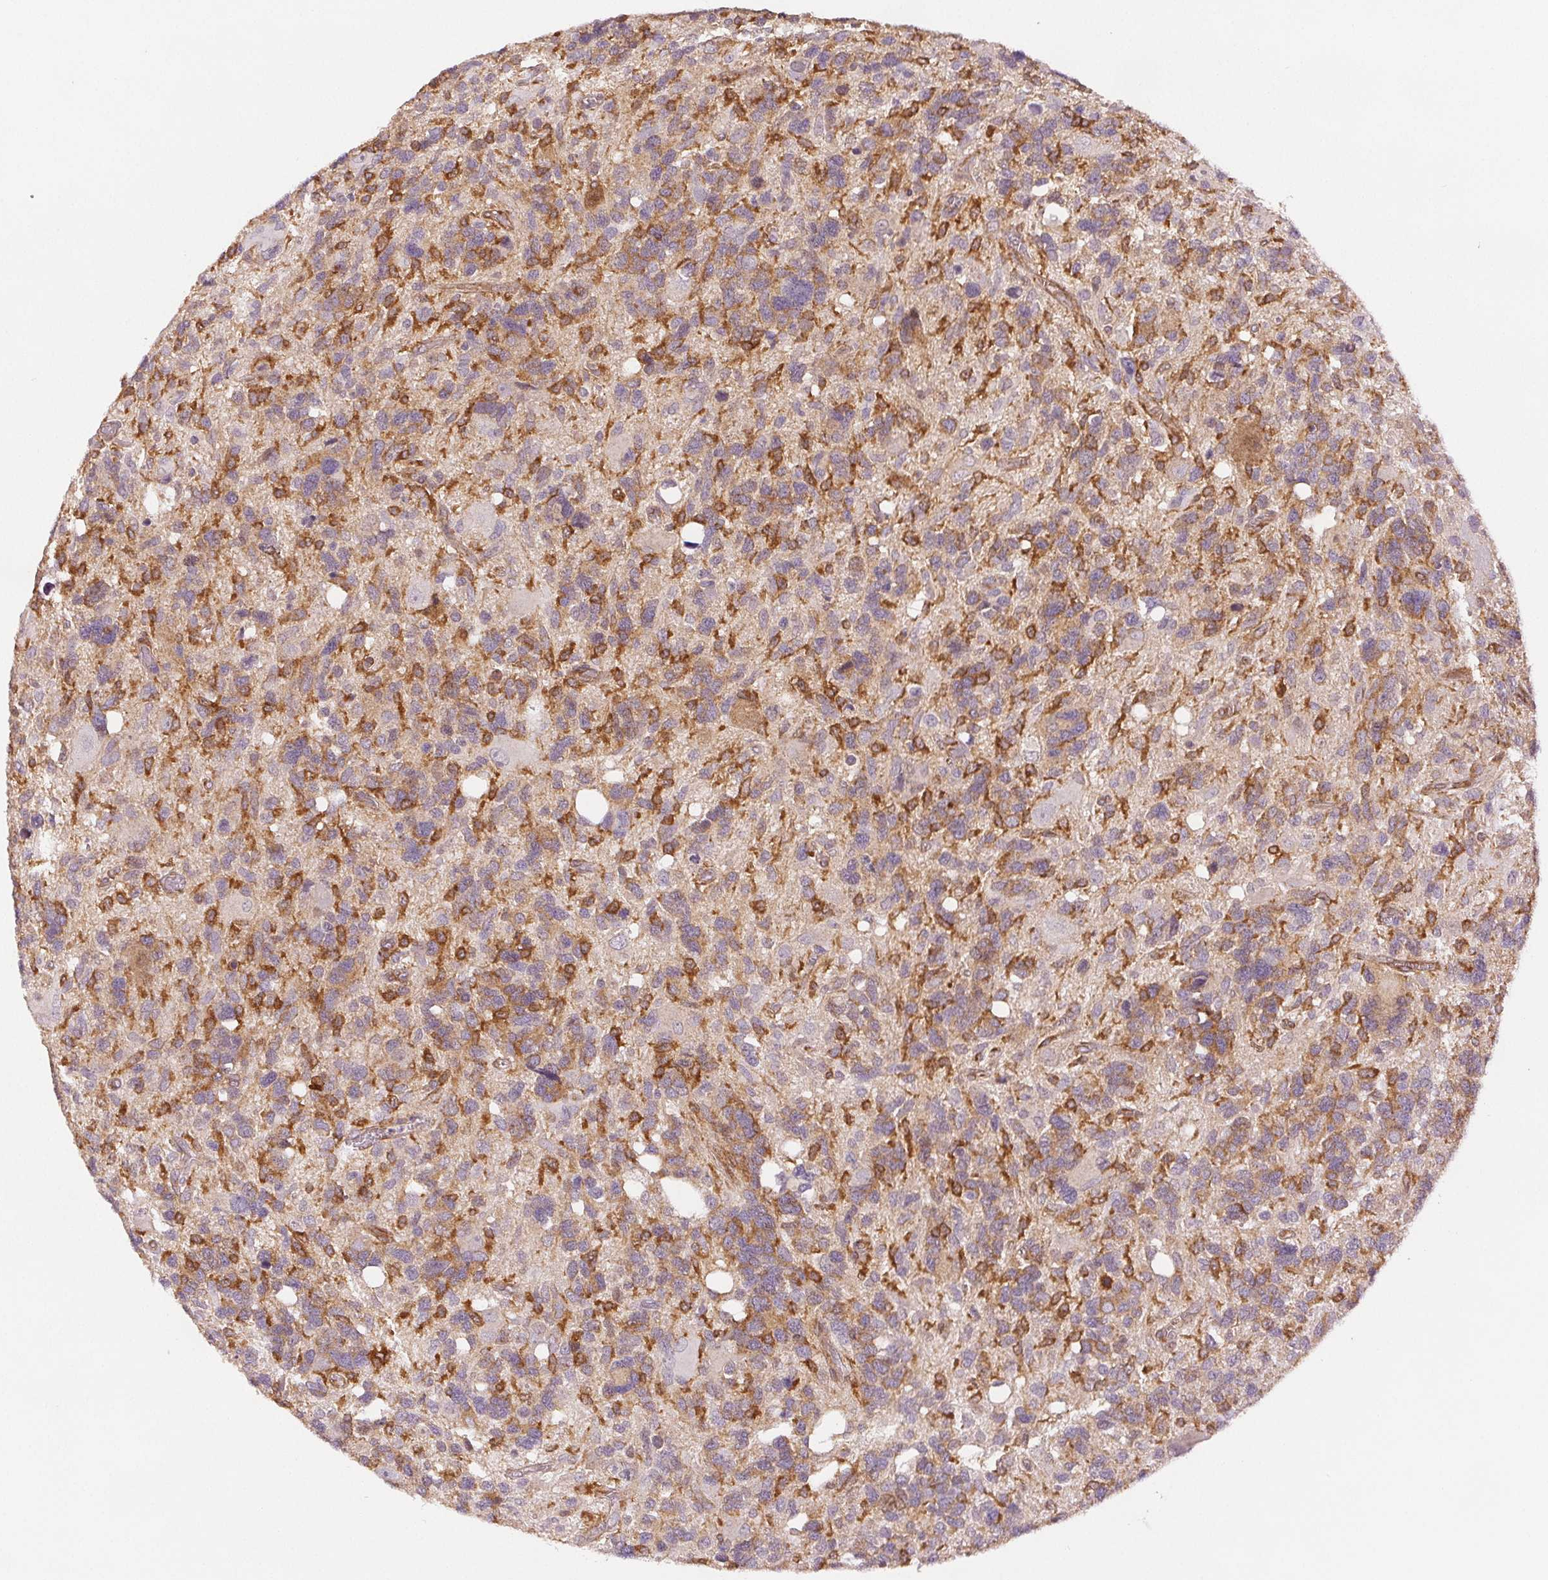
{"staining": {"intensity": "weak", "quantity": "<25%", "location": "cytoplasmic/membranous"}, "tissue": "glioma", "cell_type": "Tumor cells", "image_type": "cancer", "snomed": [{"axis": "morphology", "description": "Glioma, malignant, High grade"}, {"axis": "topography", "description": "Brain"}], "caption": "An IHC image of malignant glioma (high-grade) is shown. There is no staining in tumor cells of malignant glioma (high-grade).", "gene": "DIAPH2", "patient": {"sex": "male", "age": 49}}